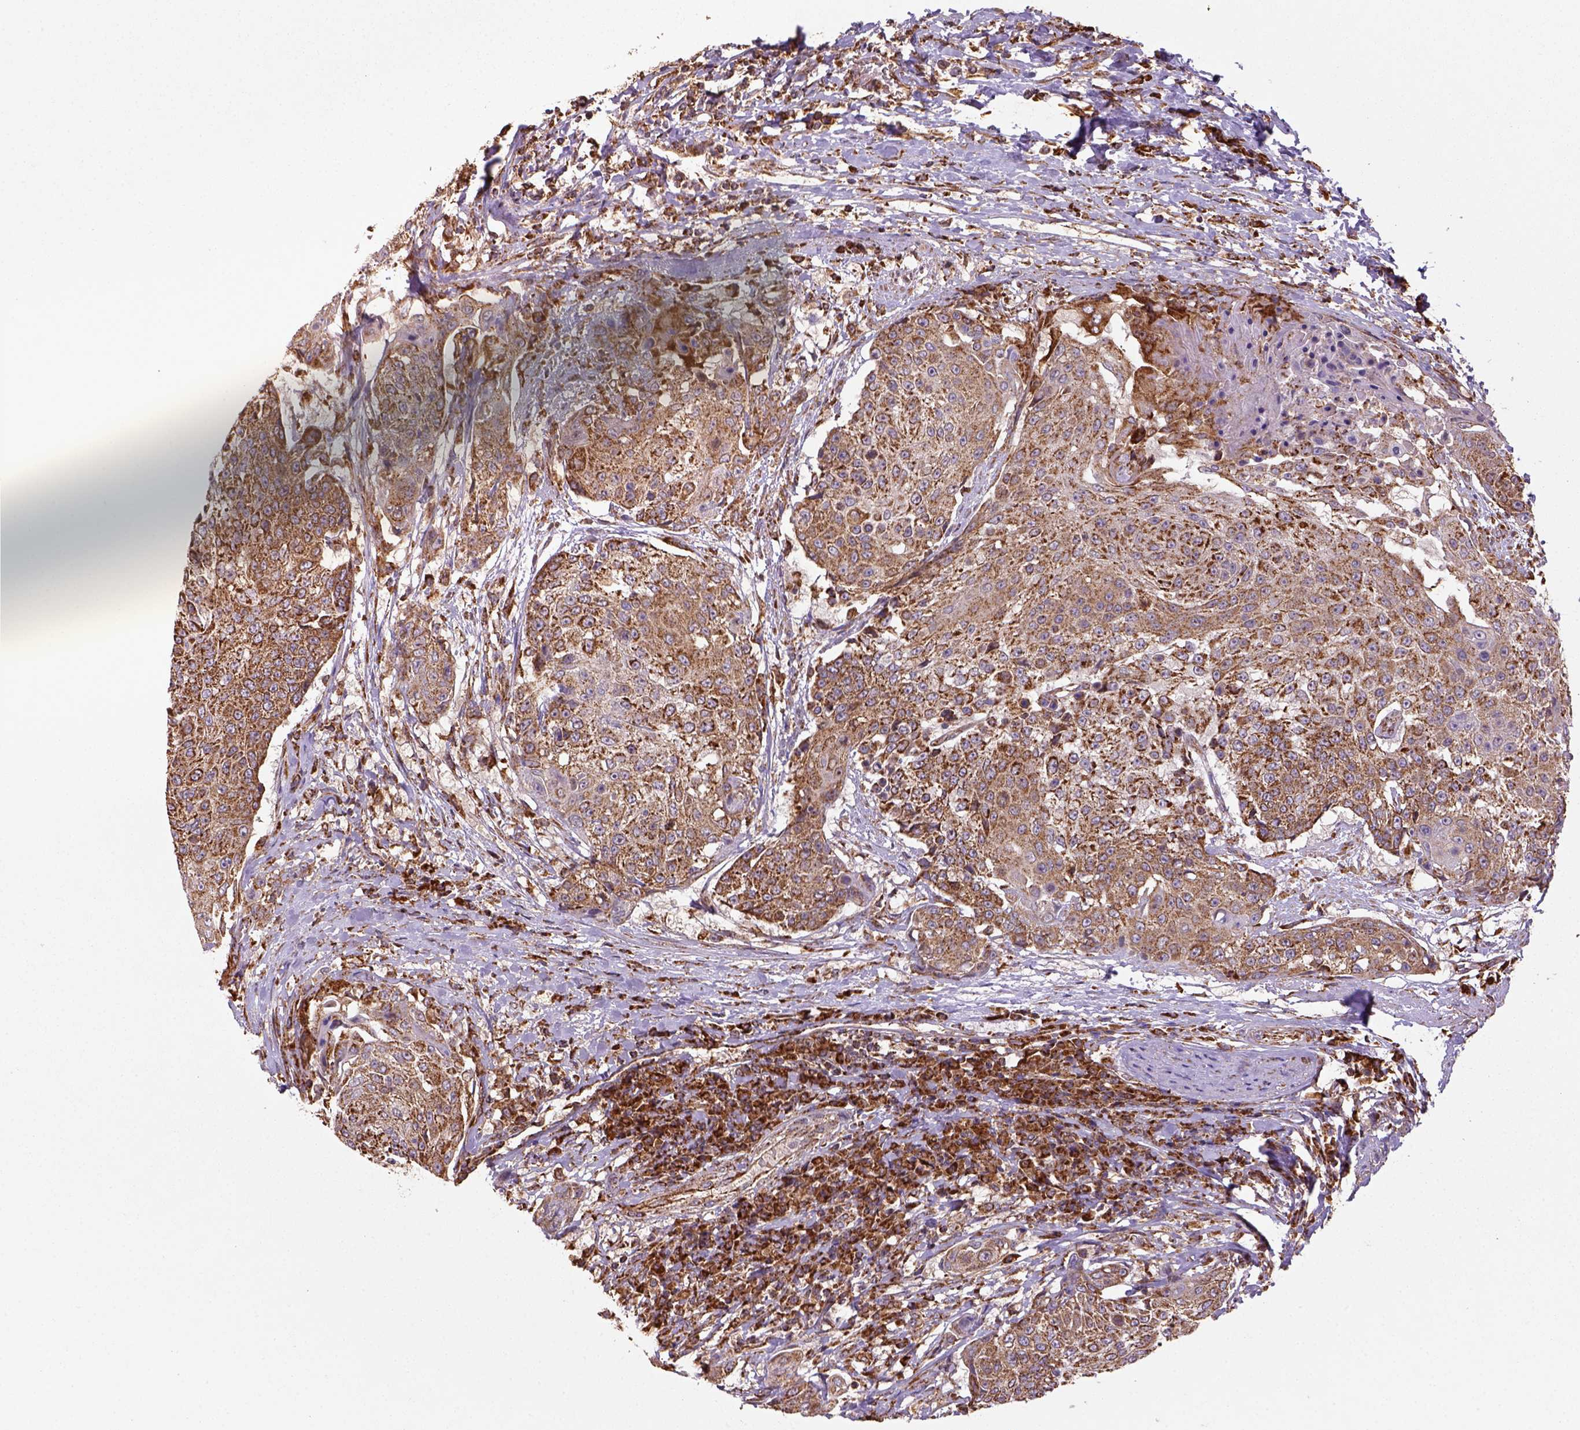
{"staining": {"intensity": "strong", "quantity": ">75%", "location": "cytoplasmic/membranous"}, "tissue": "urothelial cancer", "cell_type": "Tumor cells", "image_type": "cancer", "snomed": [{"axis": "morphology", "description": "Urothelial carcinoma, High grade"}, {"axis": "topography", "description": "Urinary bladder"}], "caption": "Strong cytoplasmic/membranous positivity for a protein is identified in about >75% of tumor cells of urothelial cancer using immunohistochemistry.", "gene": "MAPK8IP3", "patient": {"sex": "female", "age": 63}}